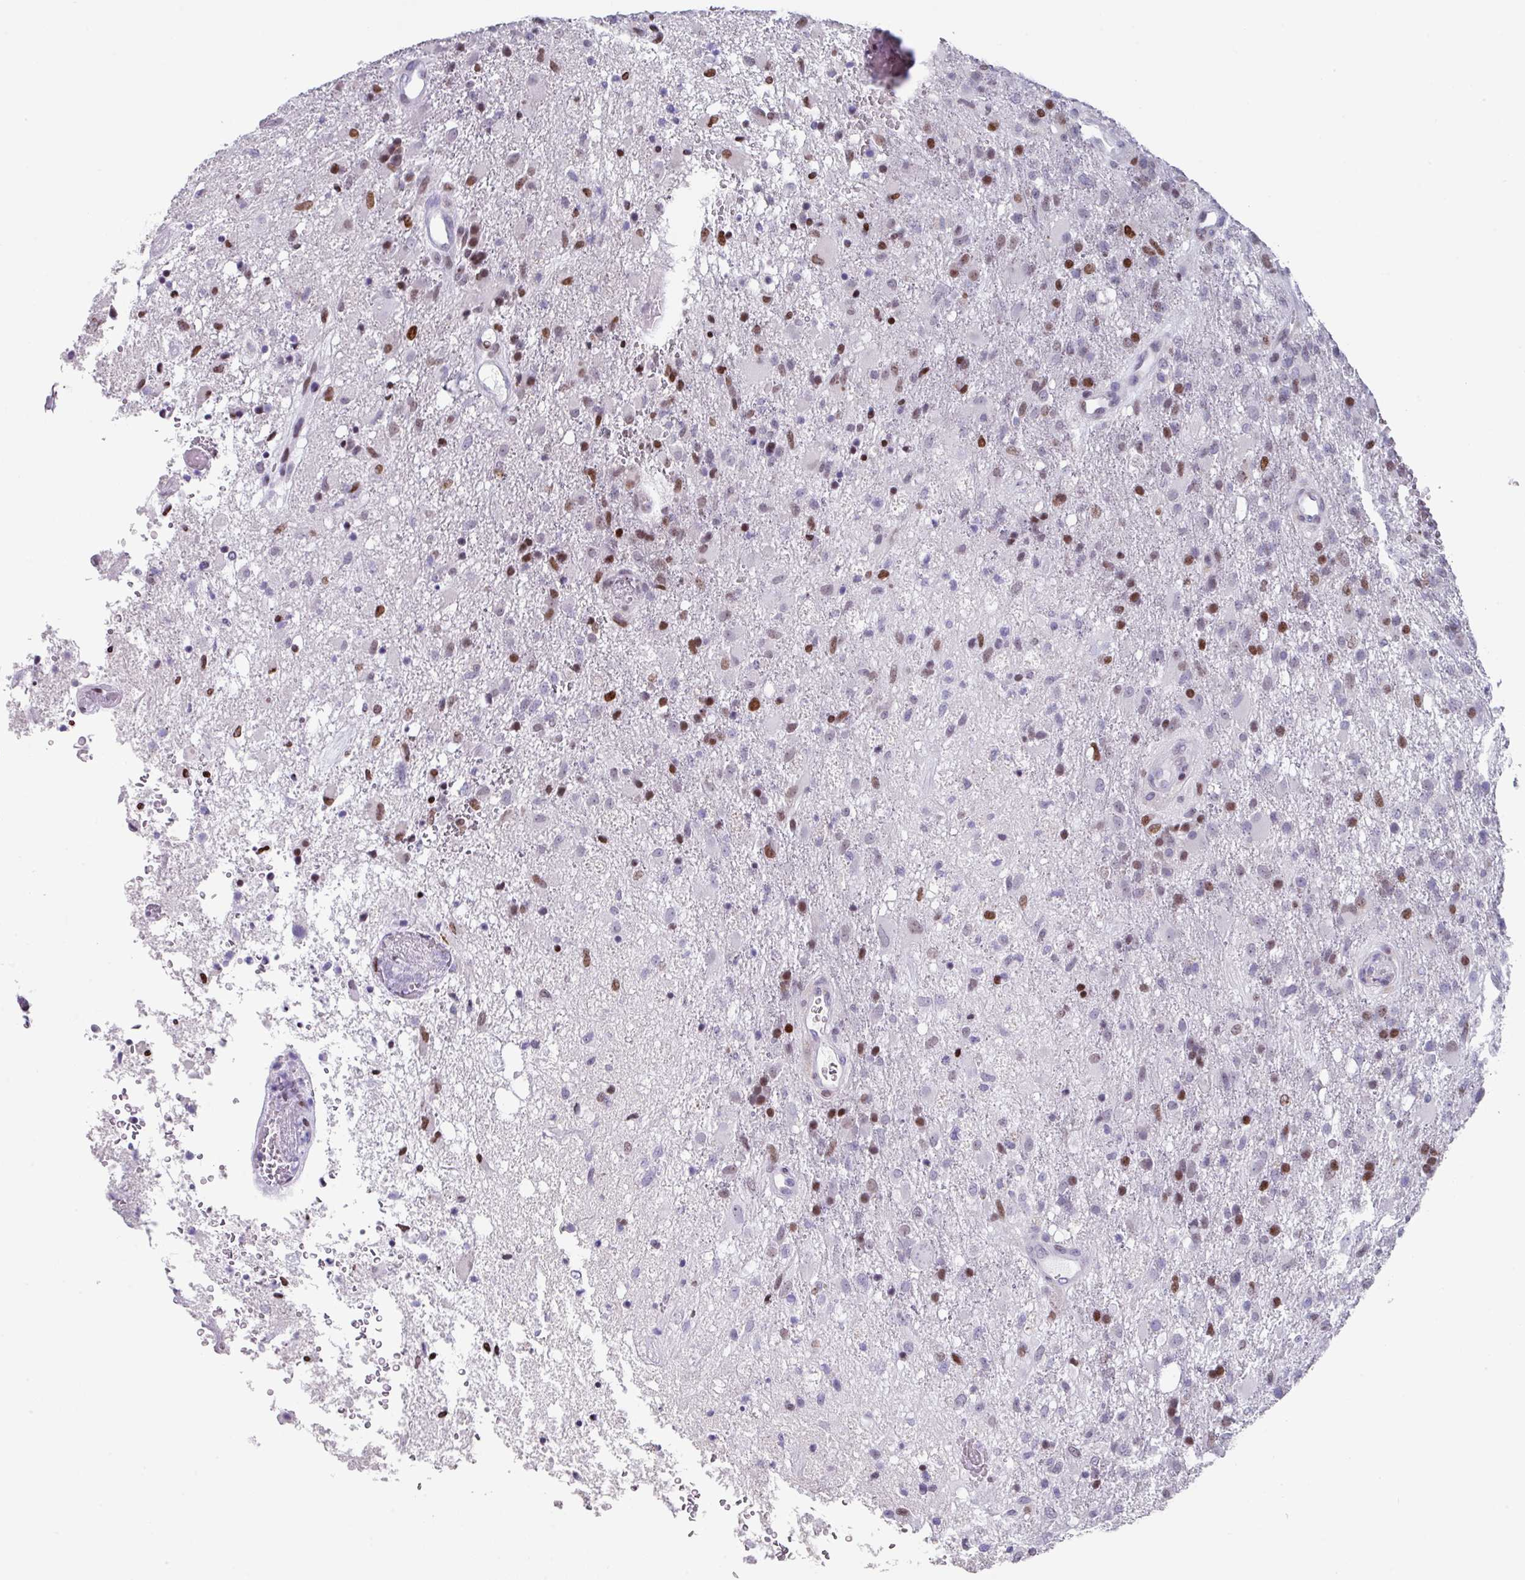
{"staining": {"intensity": "moderate", "quantity": "25%-75%", "location": "nuclear"}, "tissue": "glioma", "cell_type": "Tumor cells", "image_type": "cancer", "snomed": [{"axis": "morphology", "description": "Glioma, malignant, High grade"}, {"axis": "topography", "description": "Brain"}], "caption": "Immunohistochemistry (DAB) staining of malignant glioma (high-grade) exhibits moderate nuclear protein staining in approximately 25%-75% of tumor cells.", "gene": "TCF3", "patient": {"sex": "female", "age": 74}}